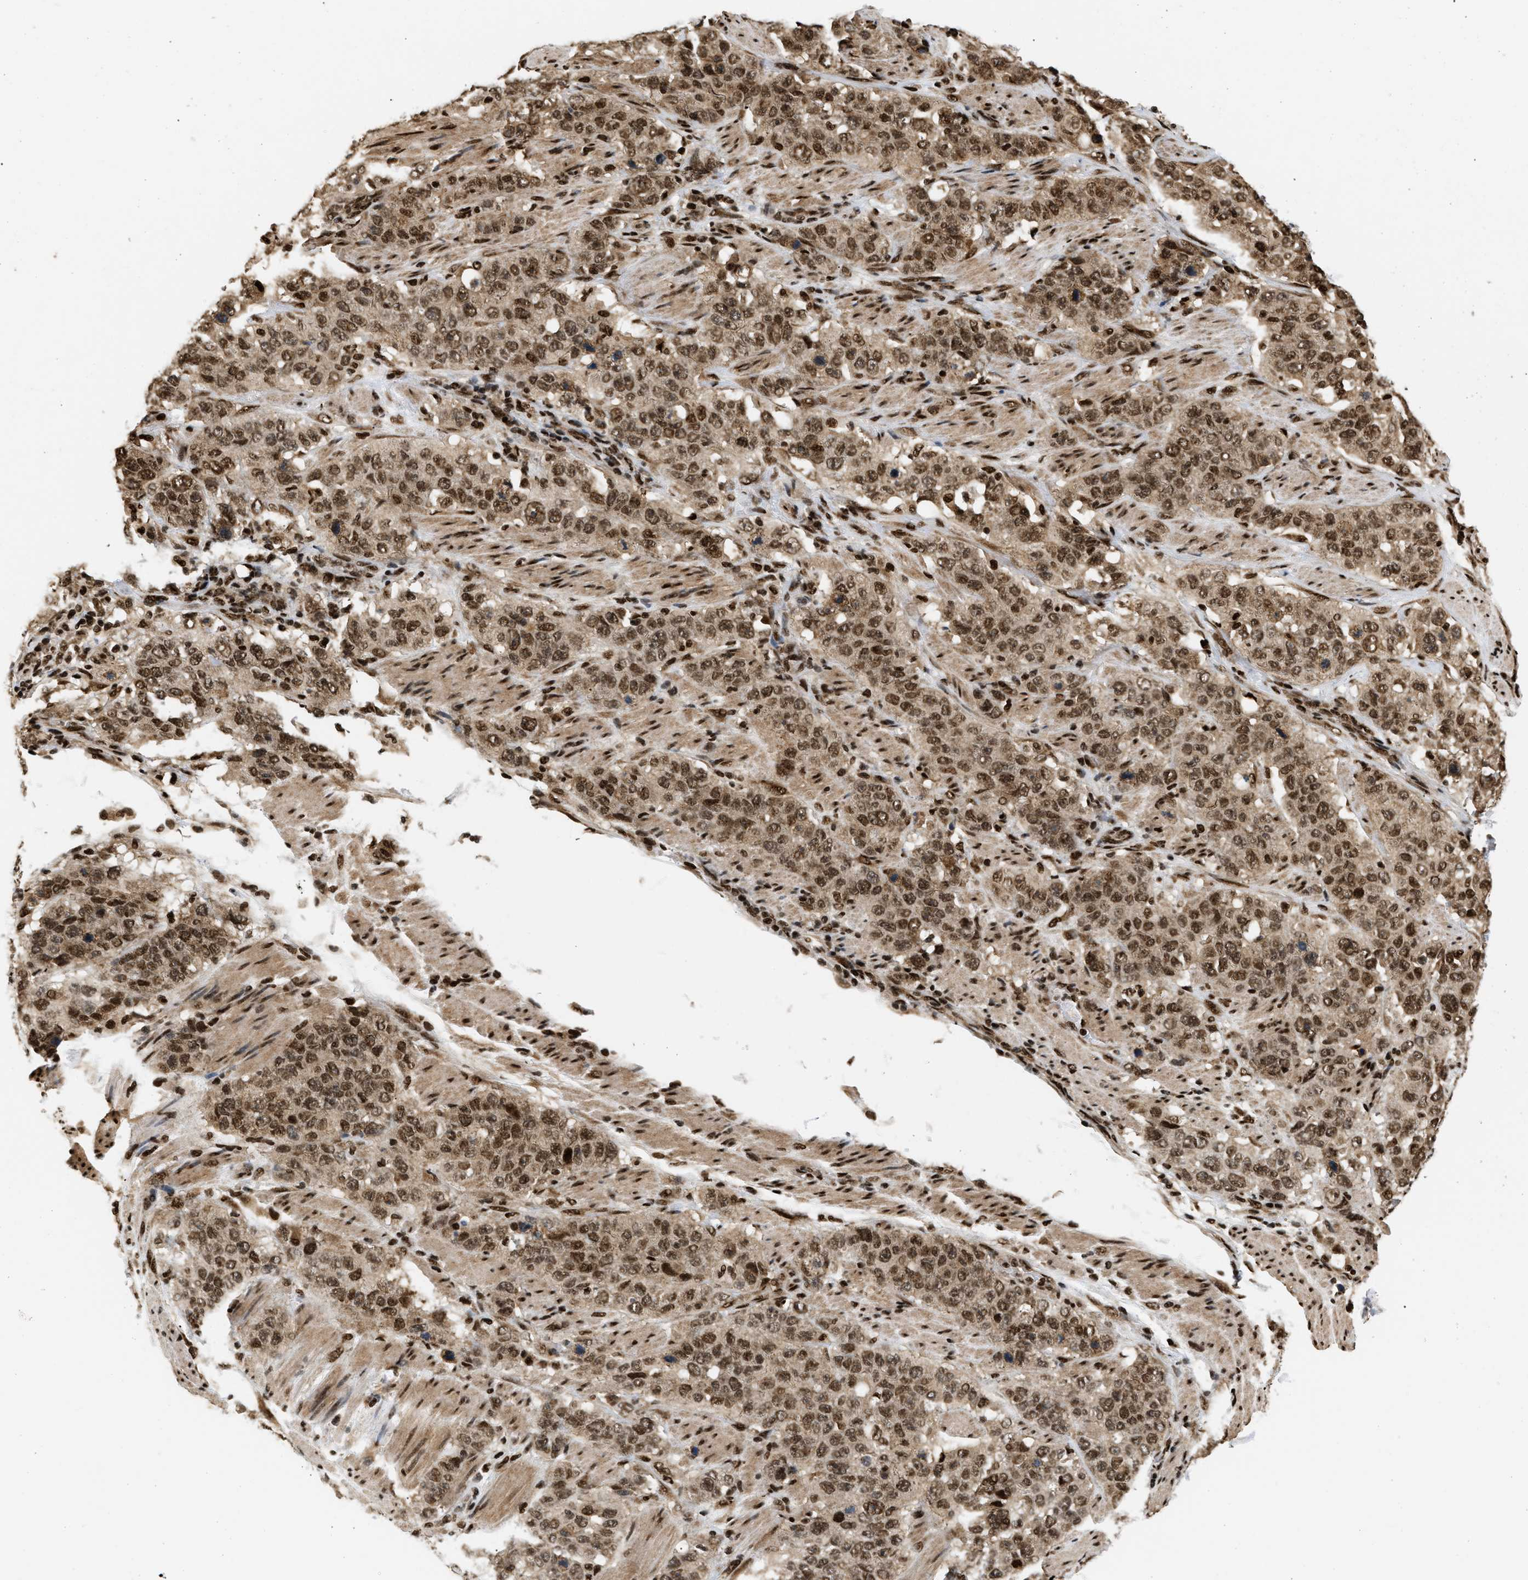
{"staining": {"intensity": "moderate", "quantity": ">75%", "location": "cytoplasmic/membranous,nuclear"}, "tissue": "stomach cancer", "cell_type": "Tumor cells", "image_type": "cancer", "snomed": [{"axis": "morphology", "description": "Adenocarcinoma, NOS"}, {"axis": "topography", "description": "Stomach"}], "caption": "This is a photomicrograph of immunohistochemistry (IHC) staining of adenocarcinoma (stomach), which shows moderate positivity in the cytoplasmic/membranous and nuclear of tumor cells.", "gene": "RBM5", "patient": {"sex": "male", "age": 48}}